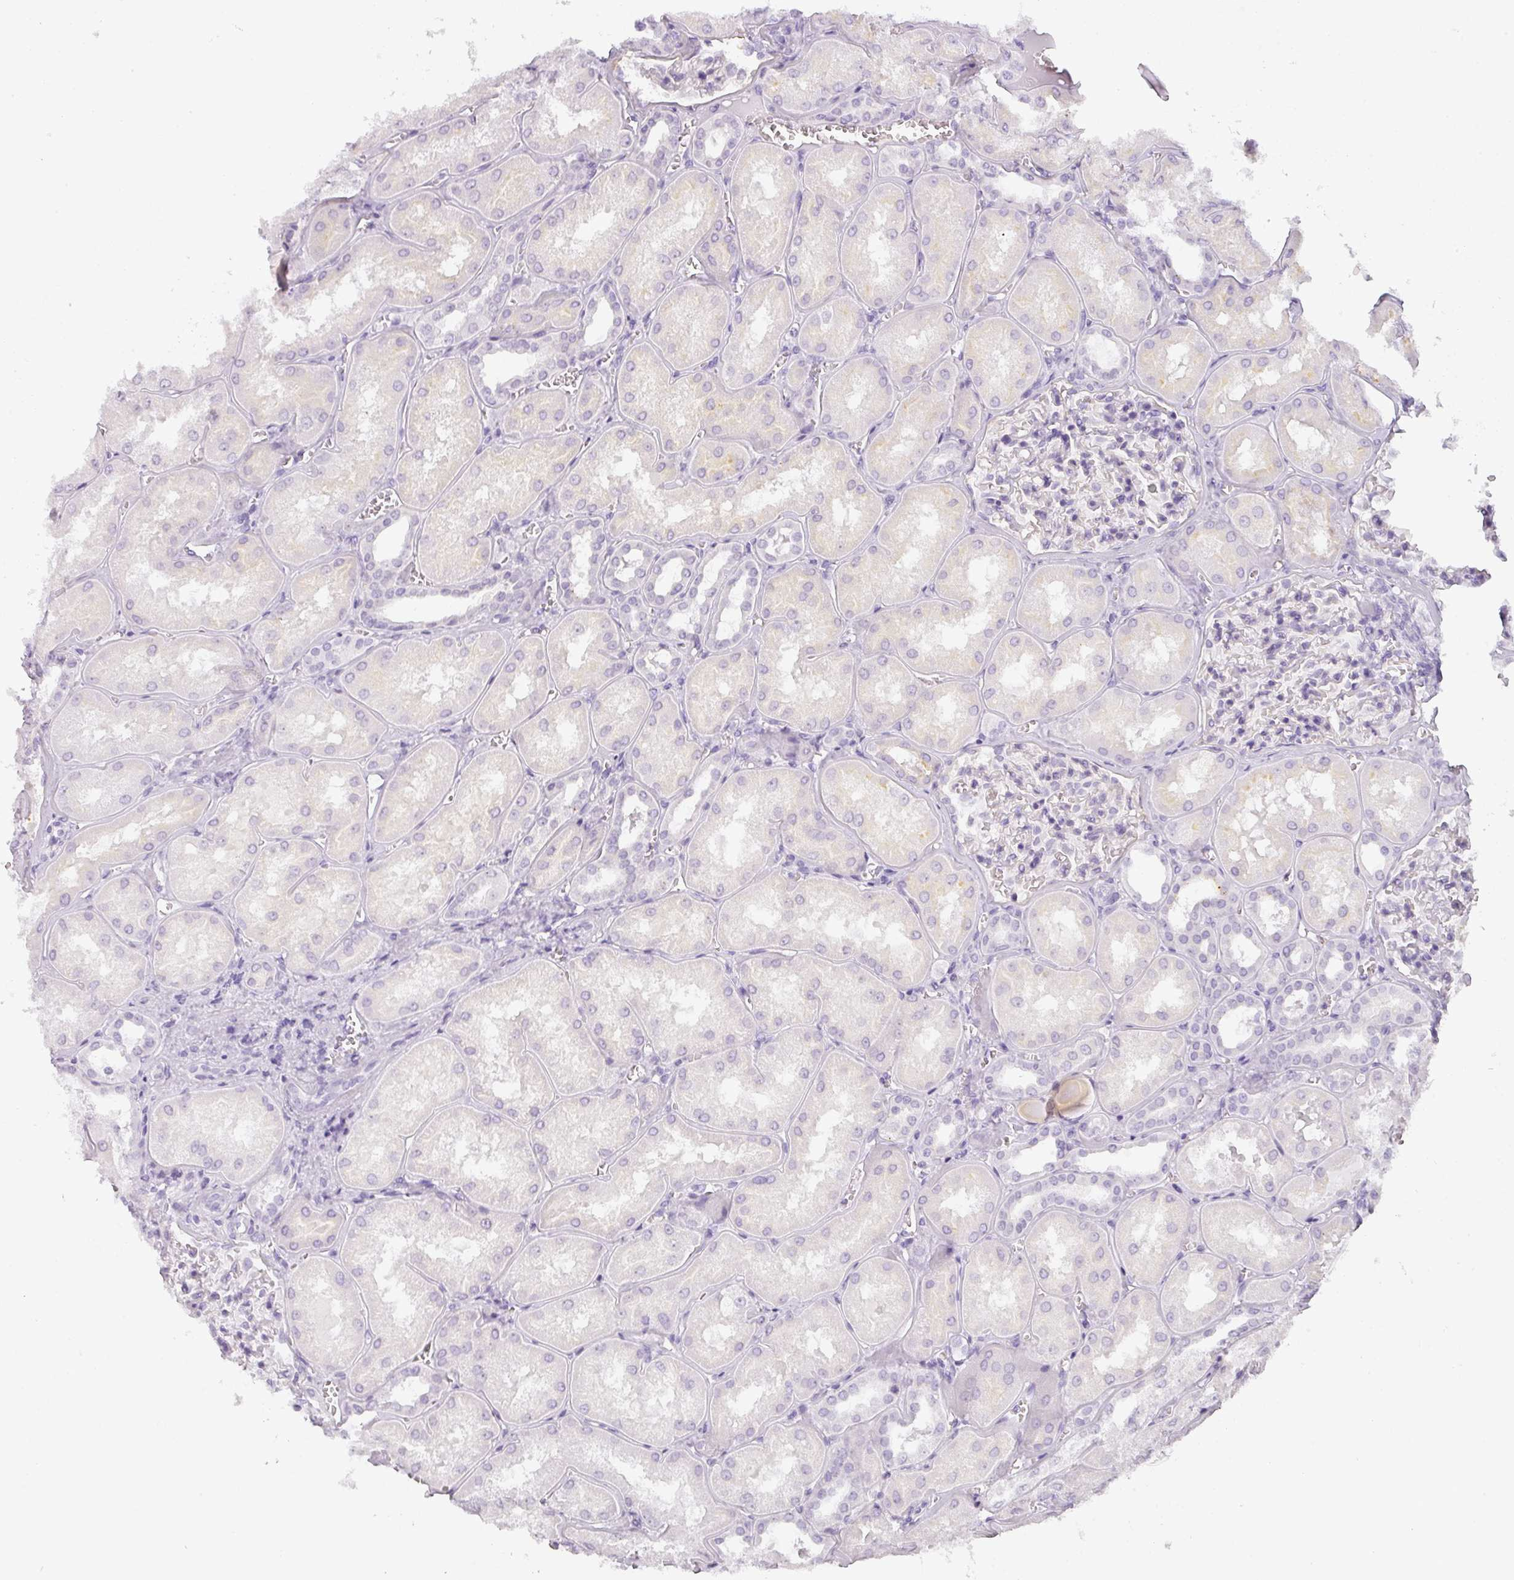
{"staining": {"intensity": "weak", "quantity": "<25%", "location": "cytoplasmic/membranous"}, "tissue": "kidney", "cell_type": "Cells in glomeruli", "image_type": "normal", "snomed": [{"axis": "morphology", "description": "Normal tissue, NOS"}, {"axis": "topography", "description": "Kidney"}], "caption": "Immunohistochemical staining of normal human kidney exhibits no significant staining in cells in glomeruli. (DAB immunohistochemistry (IHC), high magnification).", "gene": "TMEM42", "patient": {"sex": "male", "age": 61}}